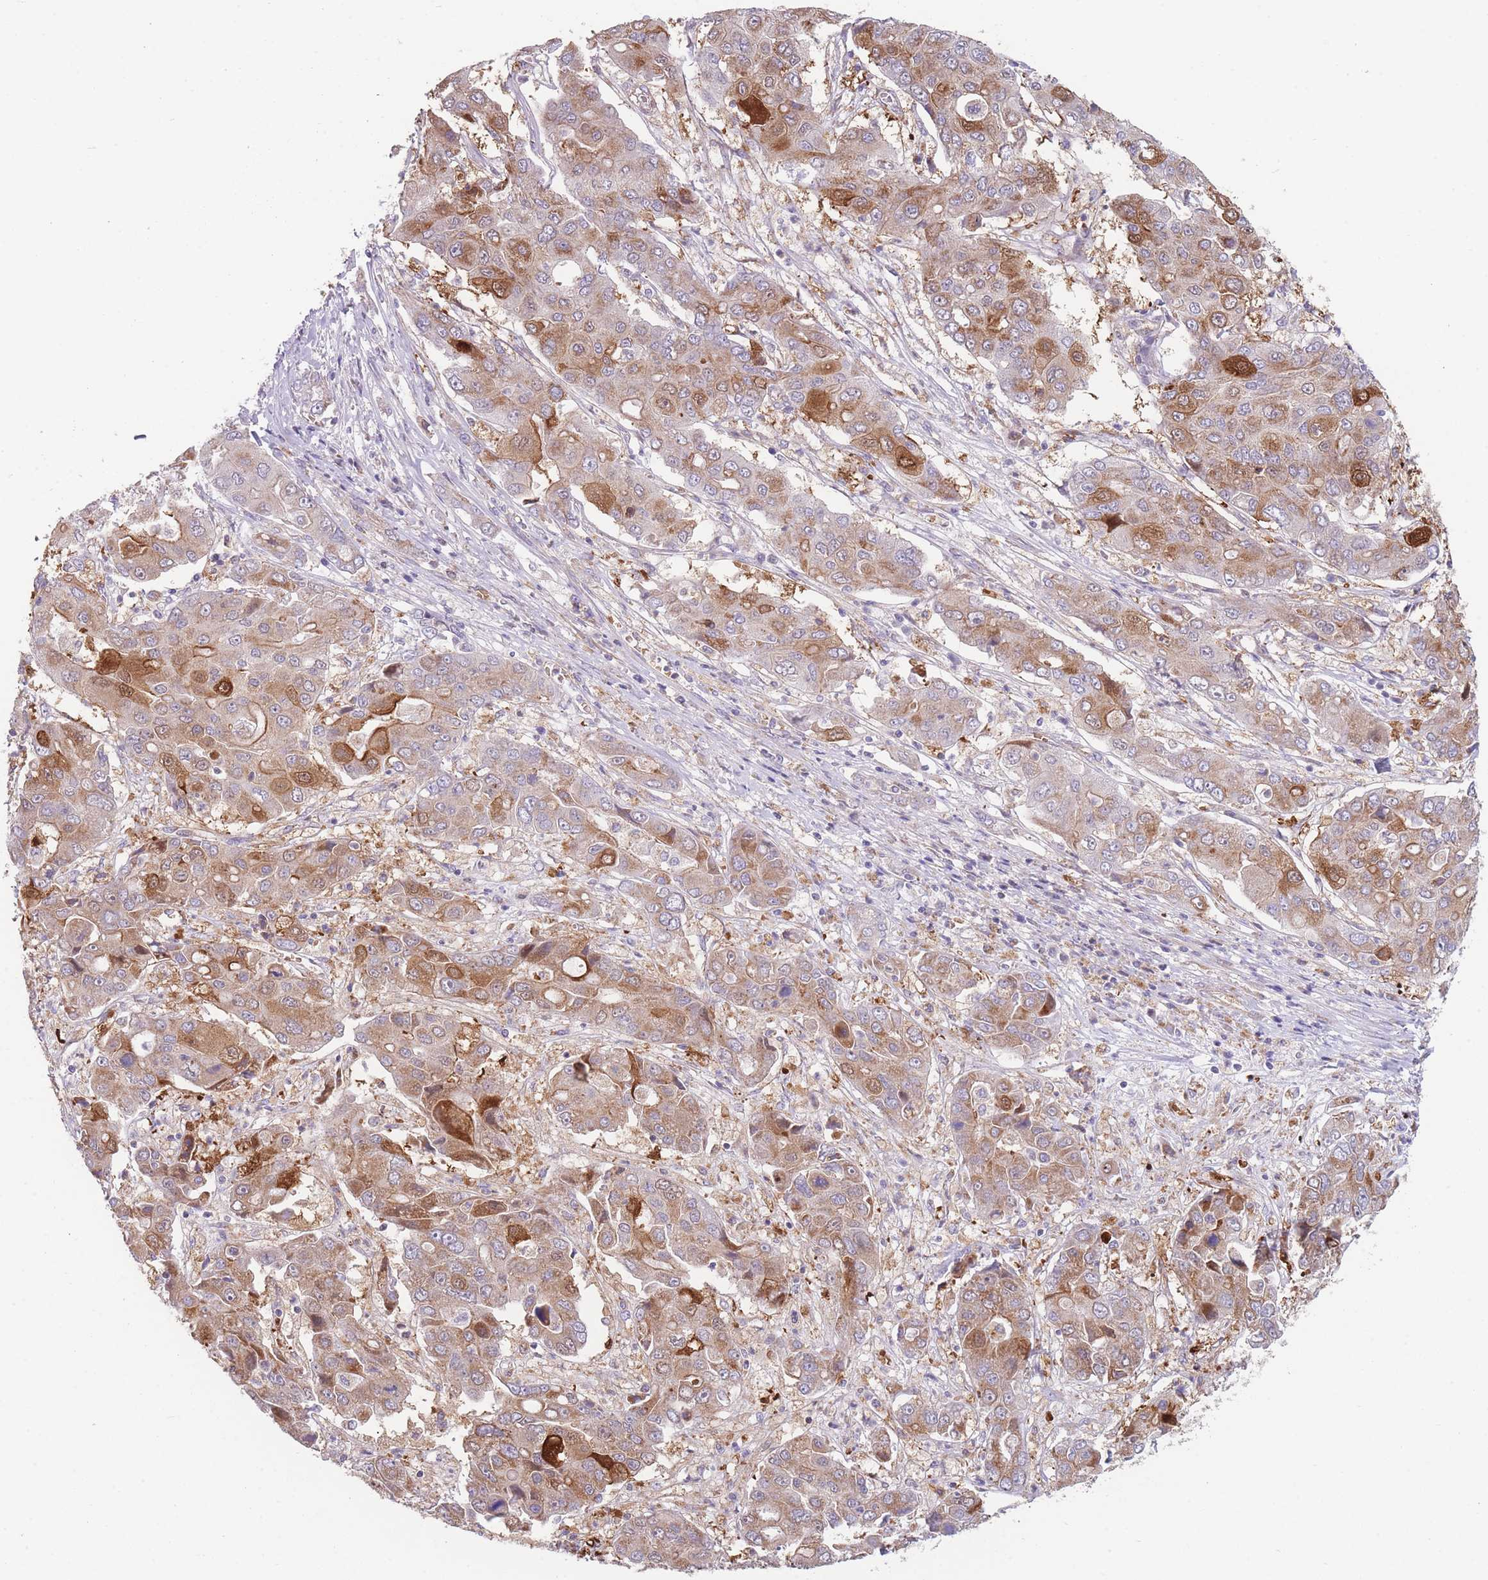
{"staining": {"intensity": "moderate", "quantity": "25%-75%", "location": "cytoplasmic/membranous"}, "tissue": "liver cancer", "cell_type": "Tumor cells", "image_type": "cancer", "snomed": [{"axis": "morphology", "description": "Cholangiocarcinoma"}, {"axis": "topography", "description": "Liver"}], "caption": "Immunohistochemical staining of cholangiocarcinoma (liver) shows moderate cytoplasmic/membranous protein positivity in approximately 25%-75% of tumor cells. The protein is stained brown, and the nuclei are stained in blue (DAB (3,3'-diaminobenzidine) IHC with brightfield microscopy, high magnification).", "gene": "SMPD4", "patient": {"sex": "male", "age": 67}}